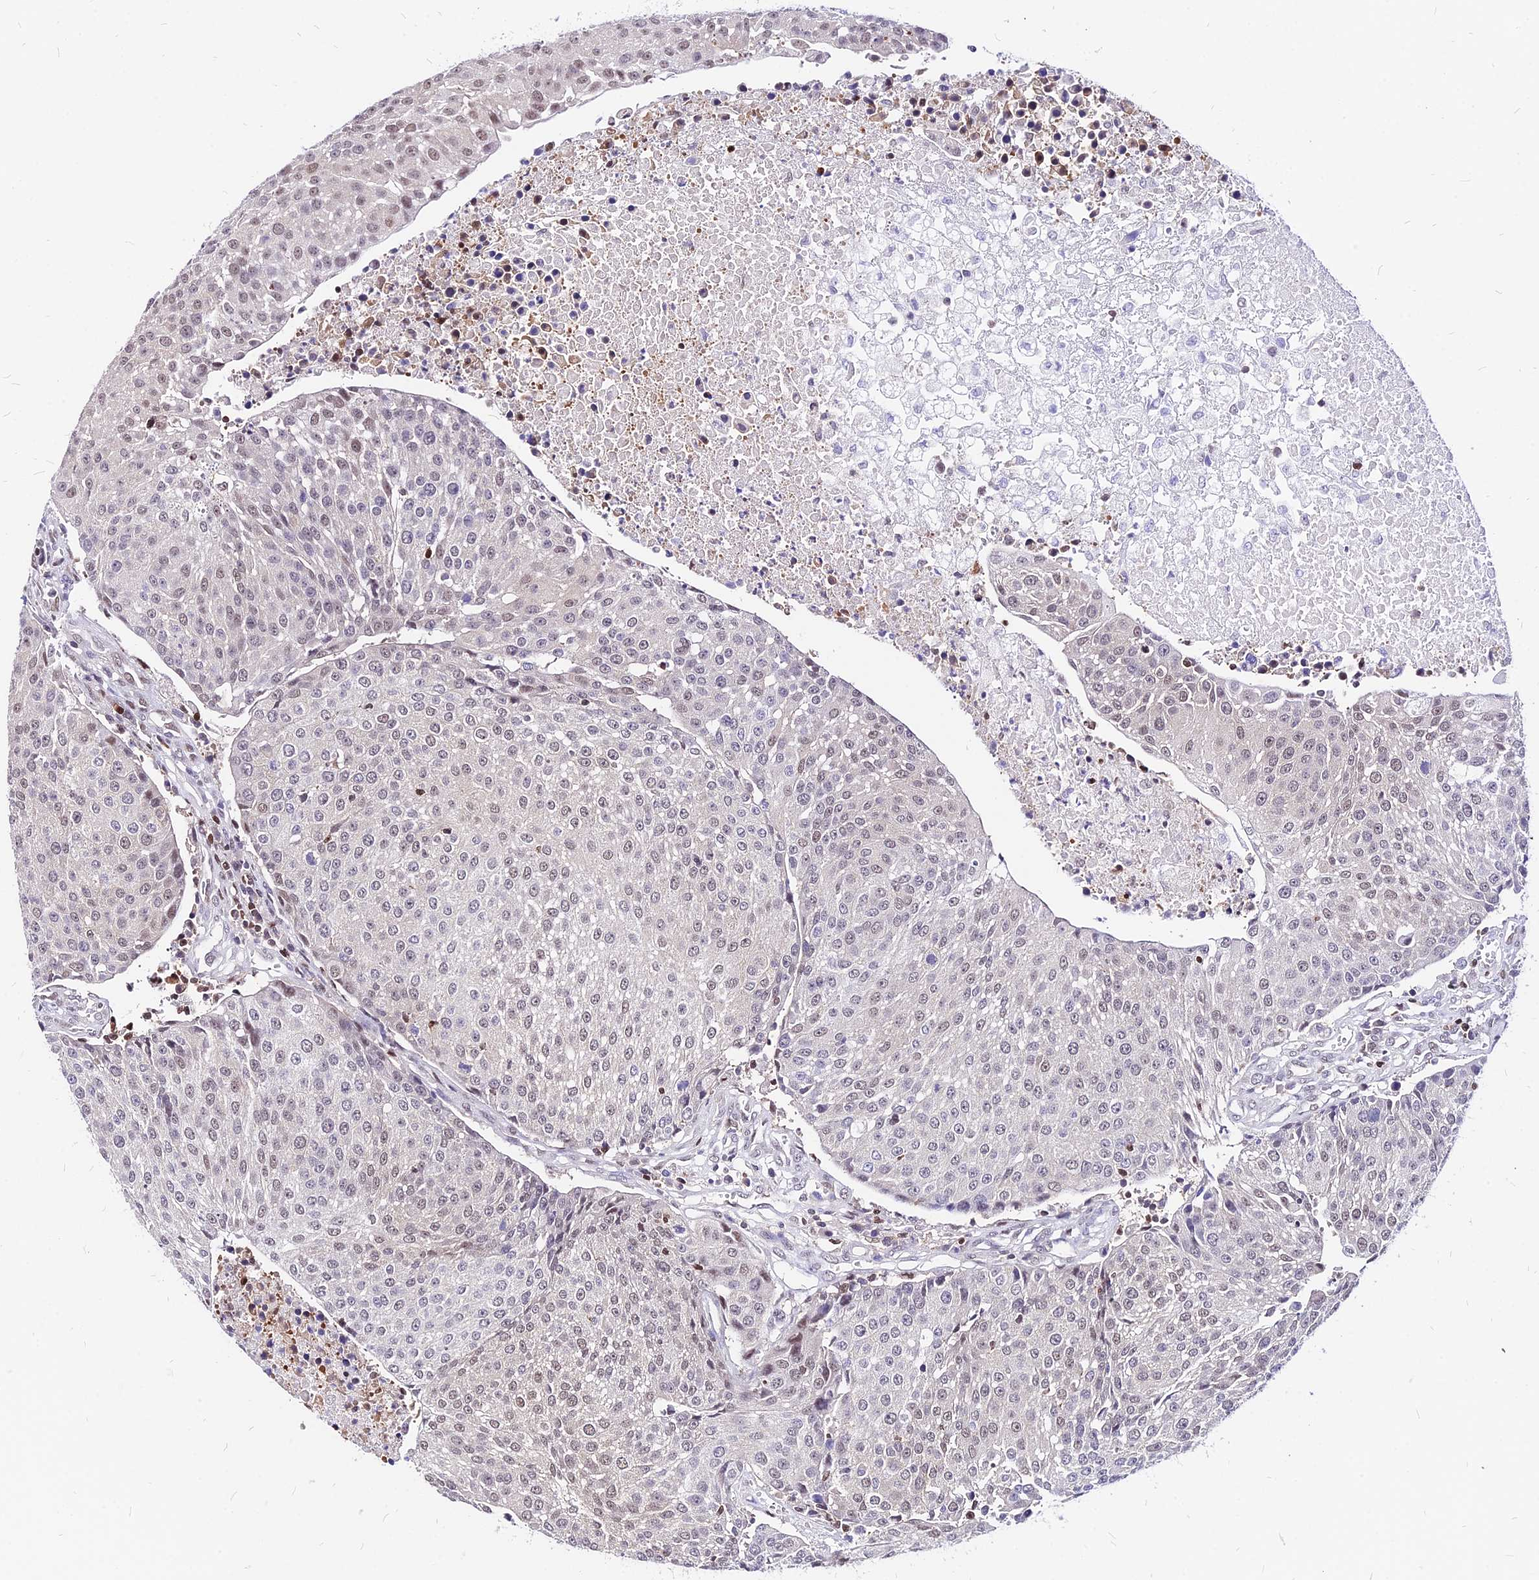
{"staining": {"intensity": "weak", "quantity": "<25%", "location": "nuclear"}, "tissue": "urothelial cancer", "cell_type": "Tumor cells", "image_type": "cancer", "snomed": [{"axis": "morphology", "description": "Urothelial carcinoma, High grade"}, {"axis": "topography", "description": "Urinary bladder"}], "caption": "This is a image of immunohistochemistry (IHC) staining of high-grade urothelial carcinoma, which shows no staining in tumor cells.", "gene": "PAXX", "patient": {"sex": "female", "age": 85}}